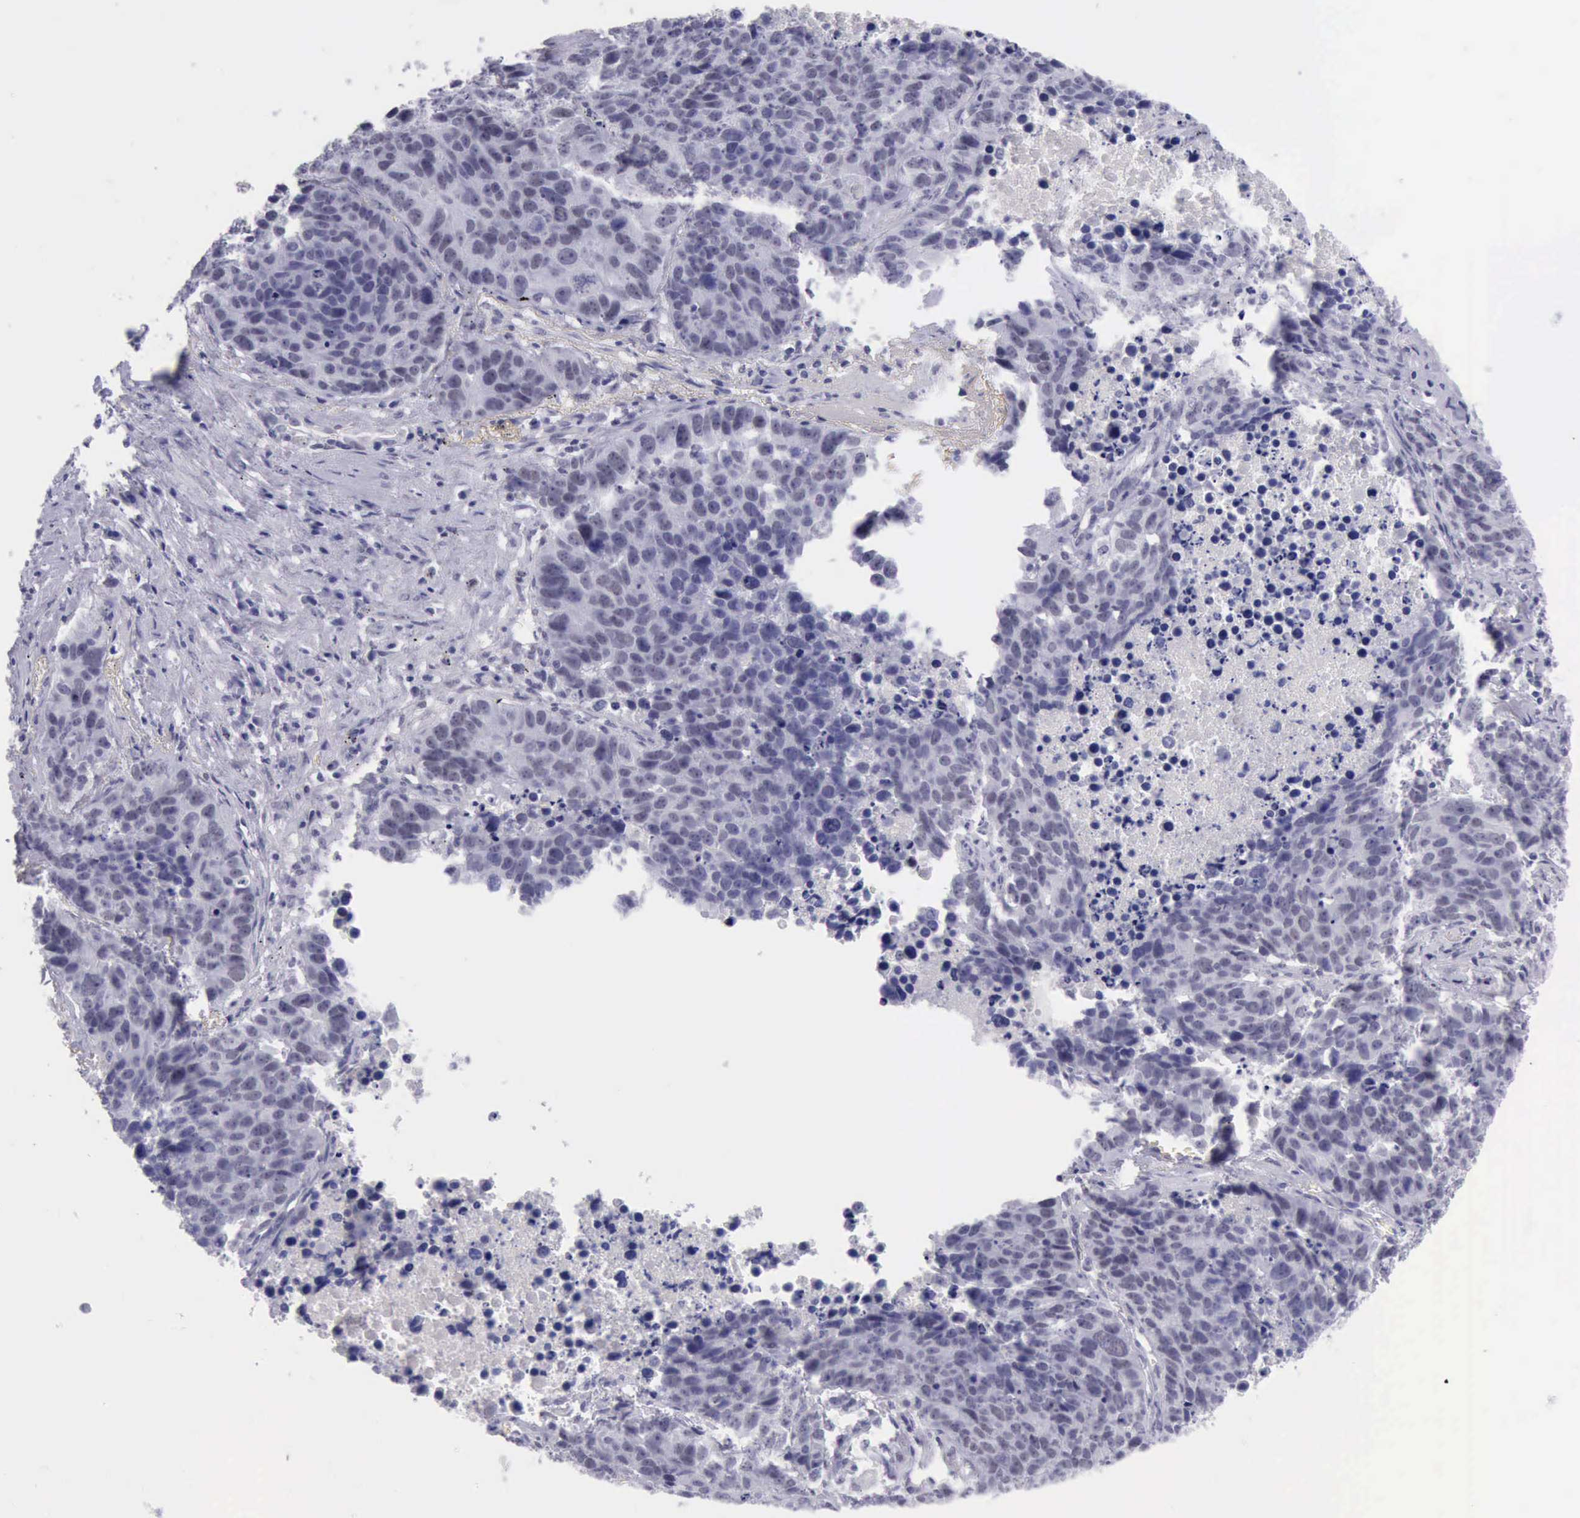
{"staining": {"intensity": "negative", "quantity": "none", "location": "none"}, "tissue": "lung cancer", "cell_type": "Tumor cells", "image_type": "cancer", "snomed": [{"axis": "morphology", "description": "Carcinoid, malignant, NOS"}, {"axis": "topography", "description": "Lung"}], "caption": "Lung malignant carcinoid was stained to show a protein in brown. There is no significant positivity in tumor cells.", "gene": "EP300", "patient": {"sex": "male", "age": 60}}